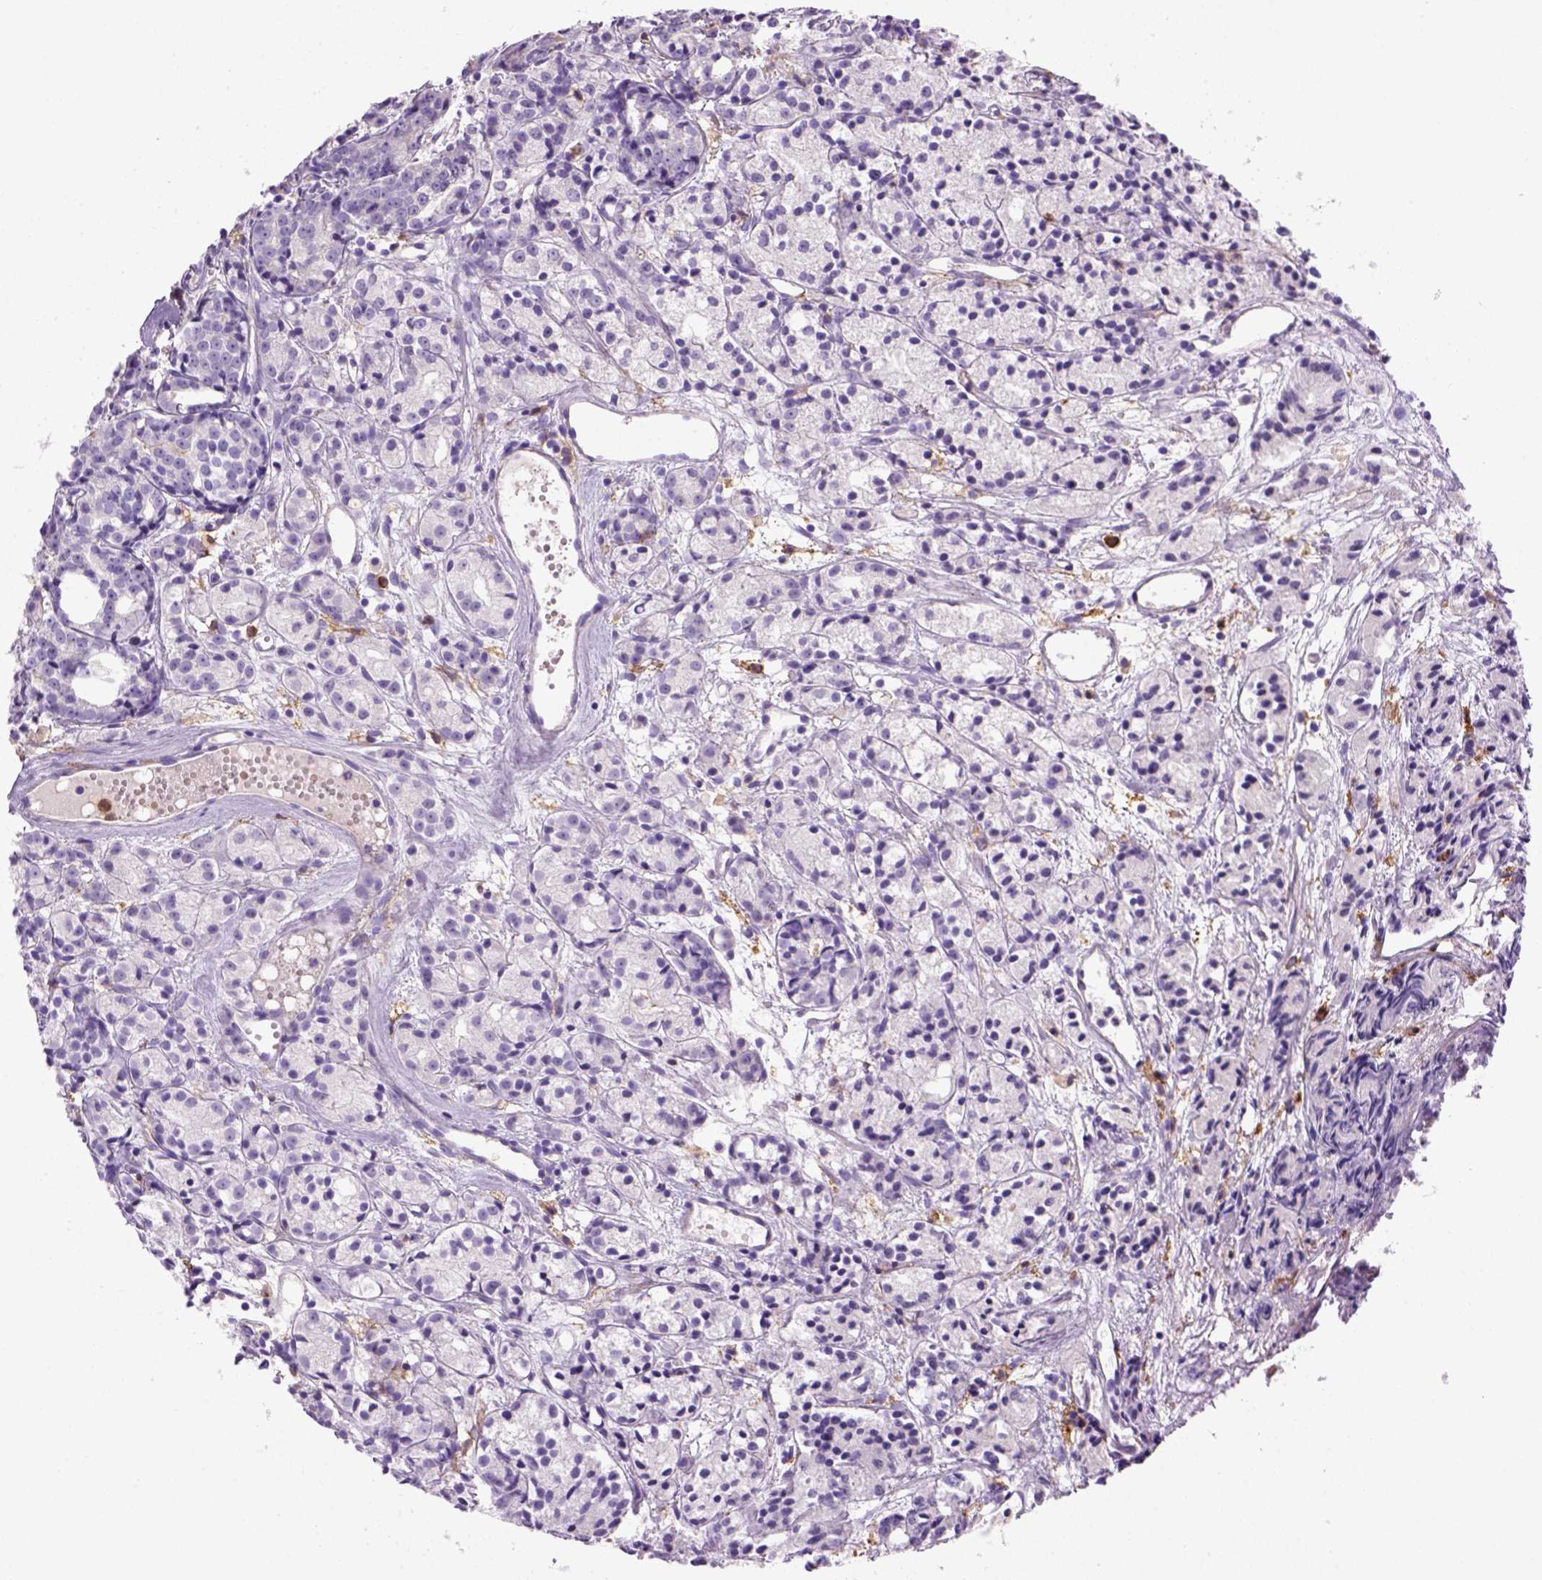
{"staining": {"intensity": "negative", "quantity": "none", "location": "none"}, "tissue": "prostate cancer", "cell_type": "Tumor cells", "image_type": "cancer", "snomed": [{"axis": "morphology", "description": "Adenocarcinoma, Medium grade"}, {"axis": "topography", "description": "Prostate"}], "caption": "The image exhibits no staining of tumor cells in prostate cancer (adenocarcinoma (medium-grade)). The staining was performed using DAB (3,3'-diaminobenzidine) to visualize the protein expression in brown, while the nuclei were stained in blue with hematoxylin (Magnification: 20x).", "gene": "CD14", "patient": {"sex": "male", "age": 74}}